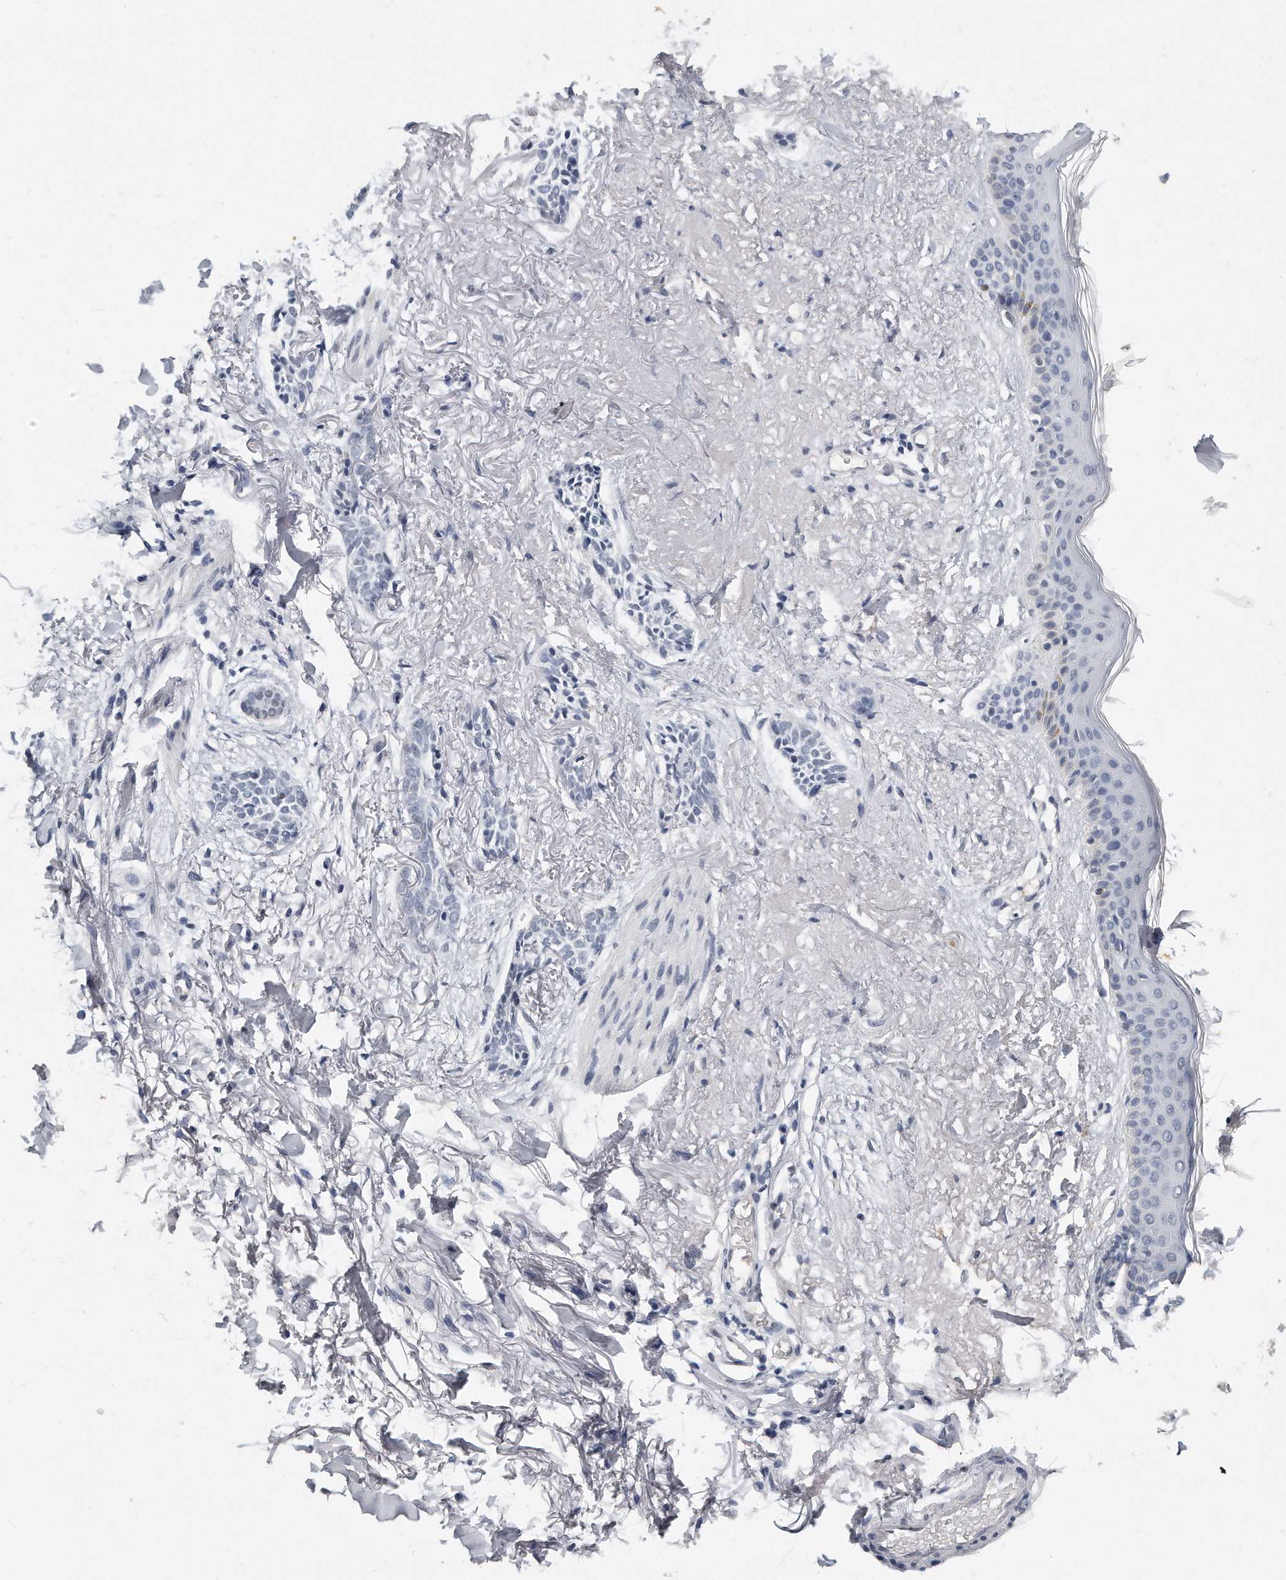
{"staining": {"intensity": "negative", "quantity": "none", "location": "none"}, "tissue": "skin cancer", "cell_type": "Tumor cells", "image_type": "cancer", "snomed": [{"axis": "morphology", "description": "Basal cell carcinoma"}, {"axis": "topography", "description": "Skin"}], "caption": "Skin cancer (basal cell carcinoma) was stained to show a protein in brown. There is no significant staining in tumor cells.", "gene": "CTBP2", "patient": {"sex": "female", "age": 84}}